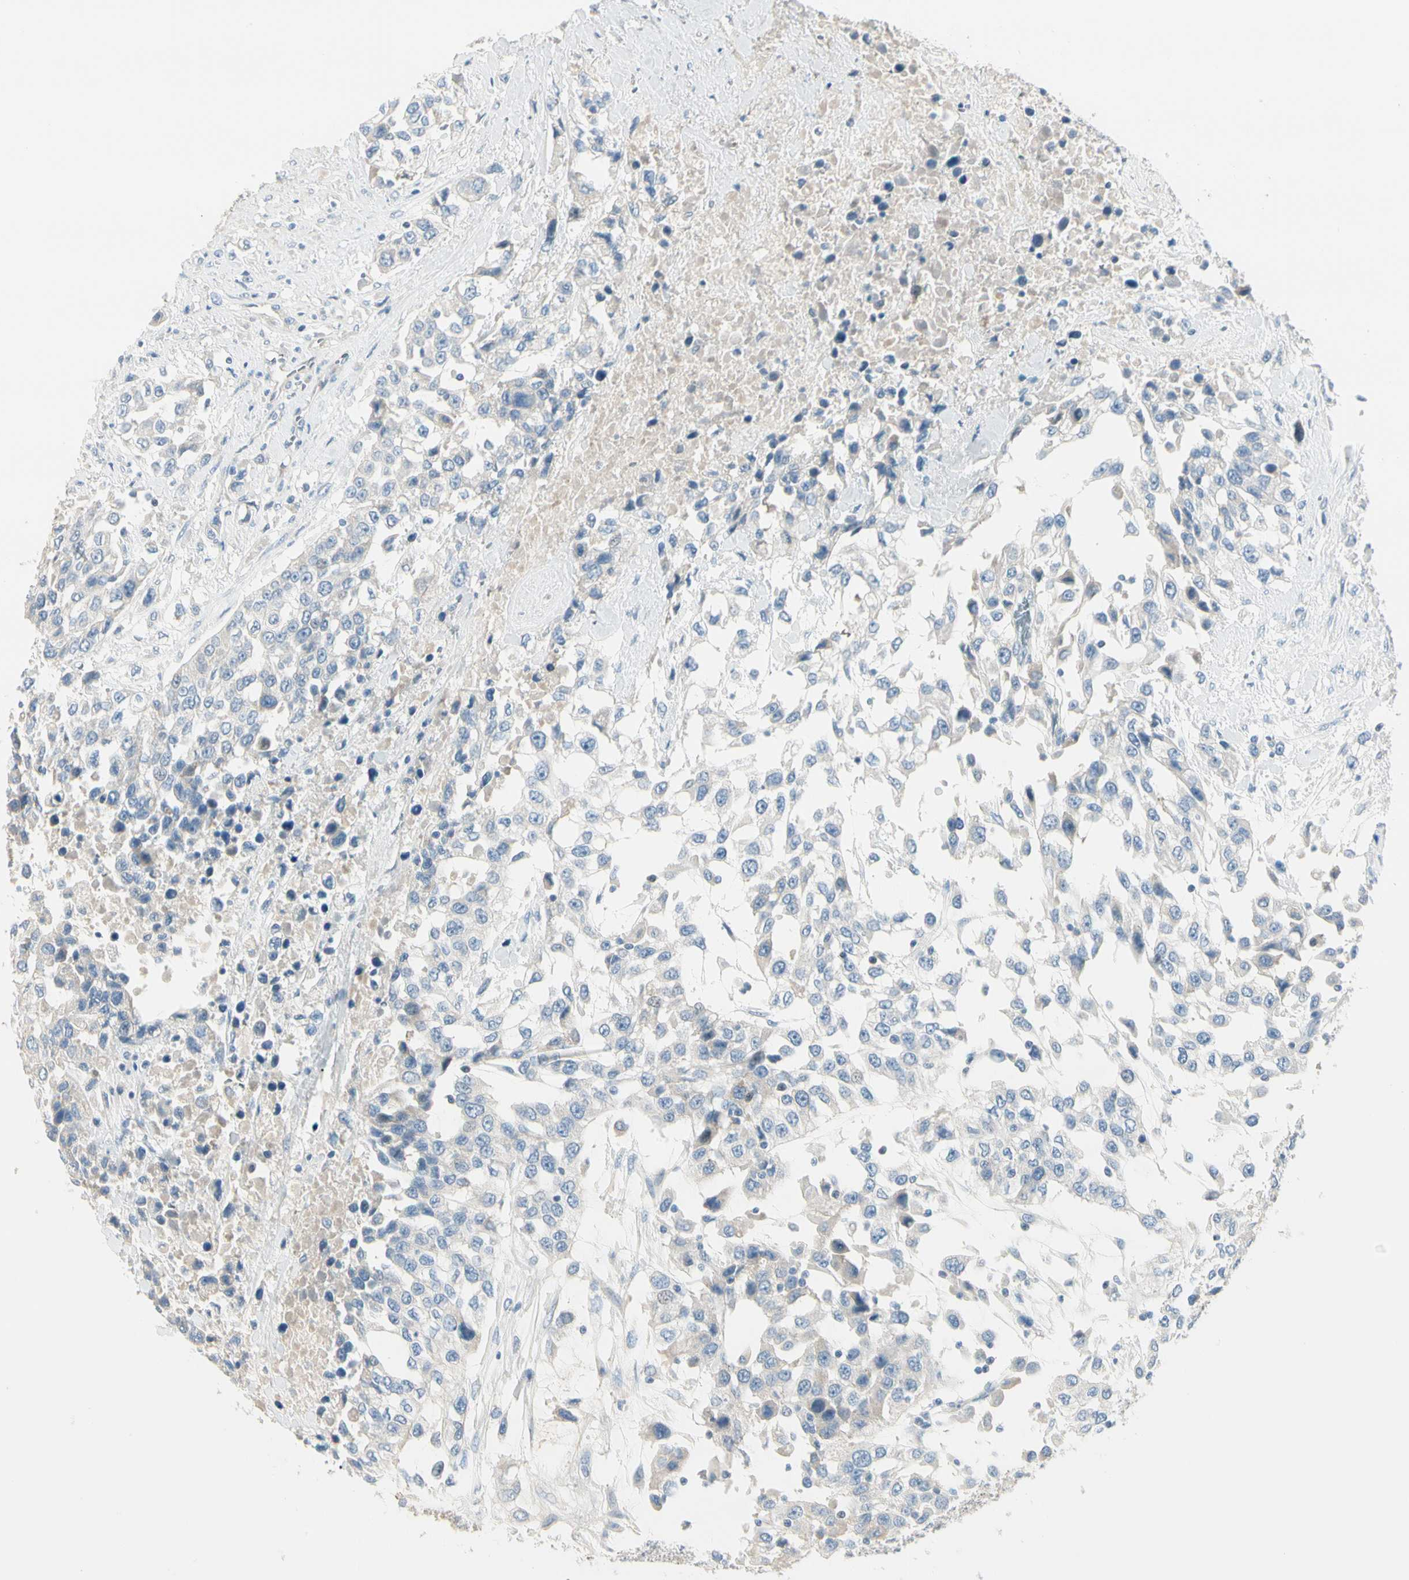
{"staining": {"intensity": "negative", "quantity": "none", "location": "none"}, "tissue": "urothelial cancer", "cell_type": "Tumor cells", "image_type": "cancer", "snomed": [{"axis": "morphology", "description": "Urothelial carcinoma, High grade"}, {"axis": "topography", "description": "Urinary bladder"}], "caption": "High power microscopy image of an immunohistochemistry image of urothelial cancer, revealing no significant positivity in tumor cells.", "gene": "SLC6A15", "patient": {"sex": "female", "age": 80}}